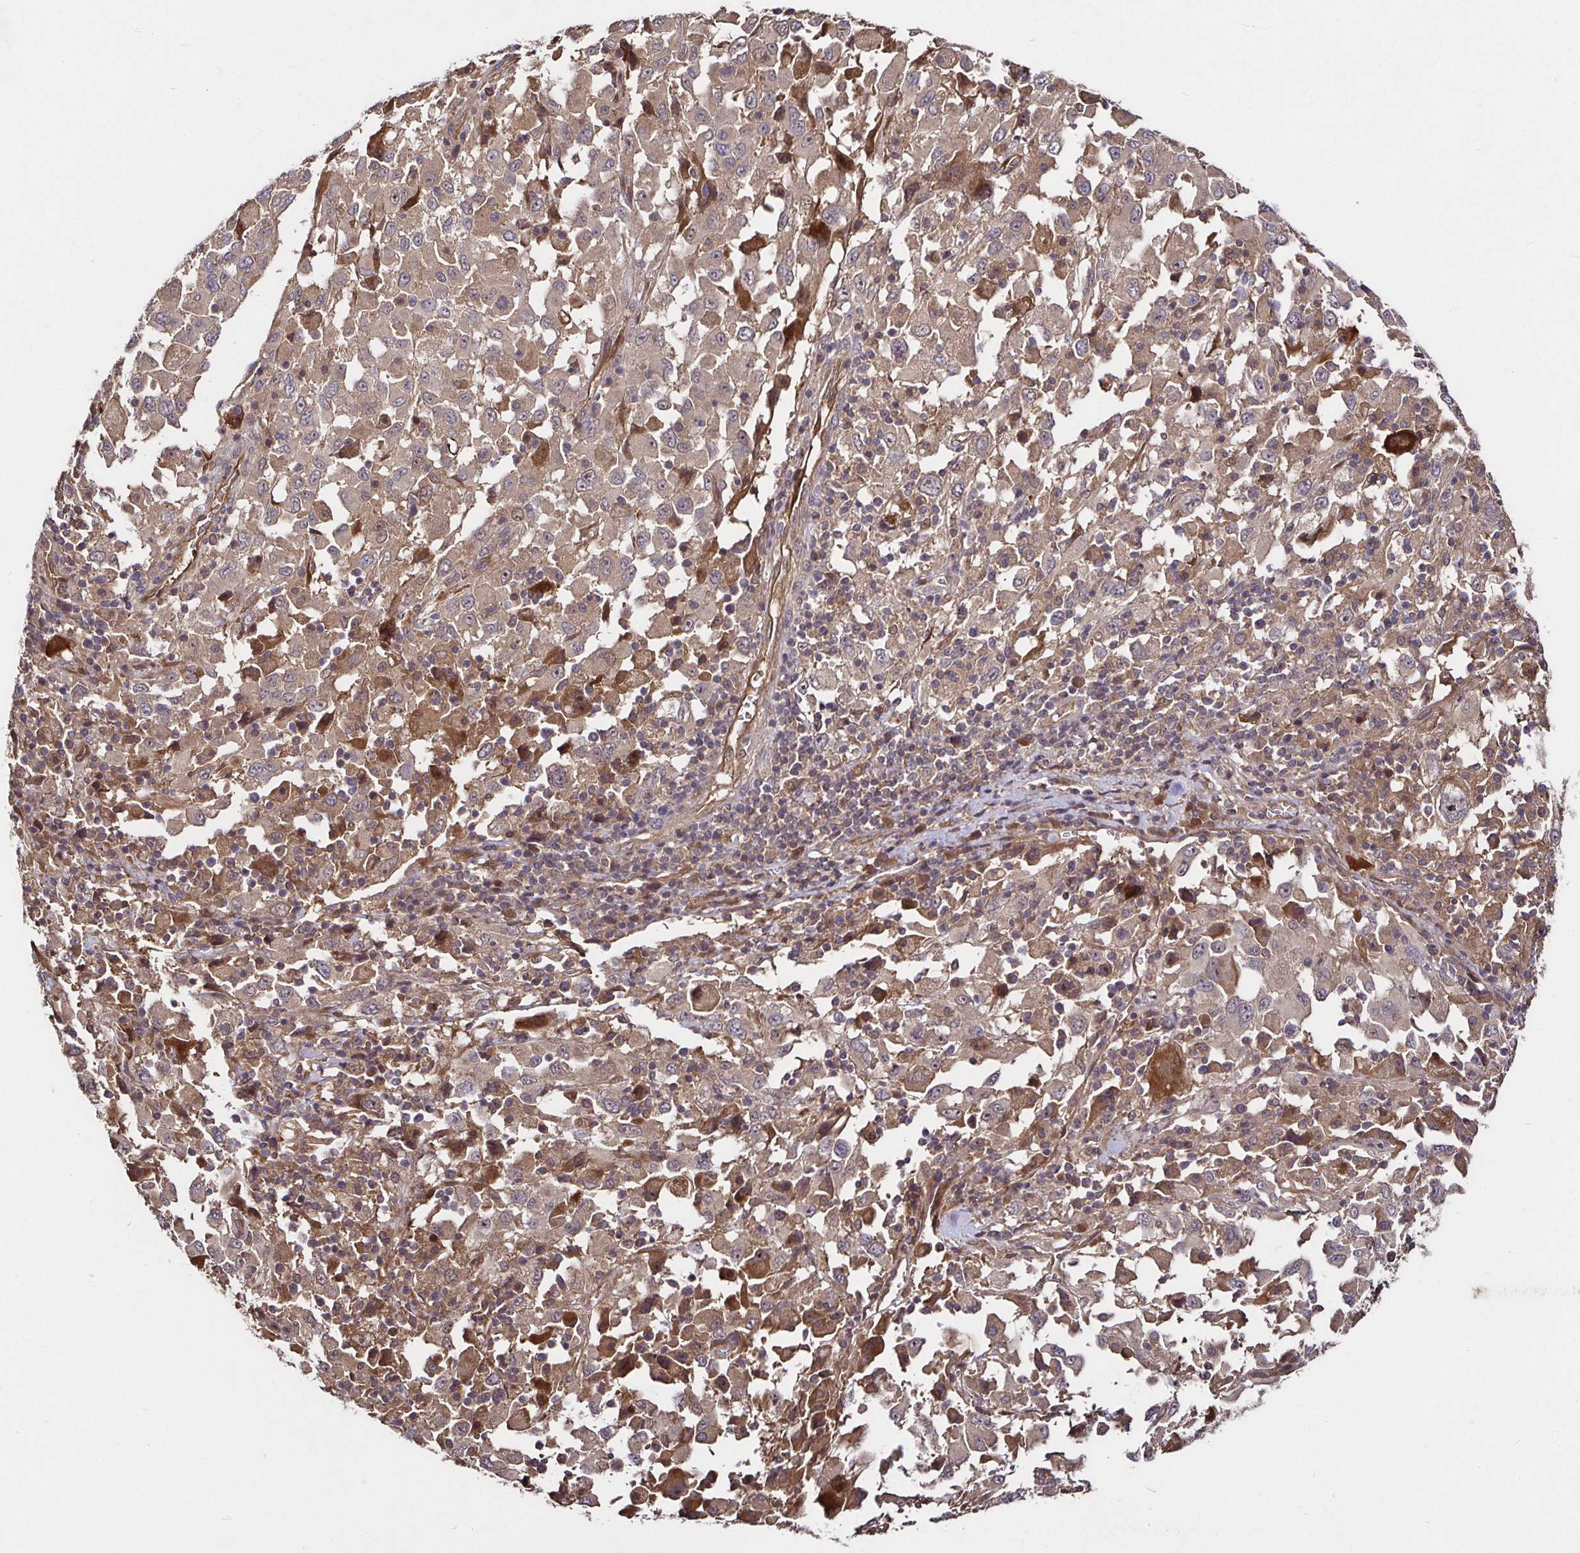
{"staining": {"intensity": "weak", "quantity": ">75%", "location": "cytoplasmic/membranous"}, "tissue": "melanoma", "cell_type": "Tumor cells", "image_type": "cancer", "snomed": [{"axis": "morphology", "description": "Malignant melanoma, Metastatic site"}, {"axis": "topography", "description": "Soft tissue"}], "caption": "The immunohistochemical stain highlights weak cytoplasmic/membranous positivity in tumor cells of malignant melanoma (metastatic site) tissue.", "gene": "SMYD3", "patient": {"sex": "male", "age": 50}}